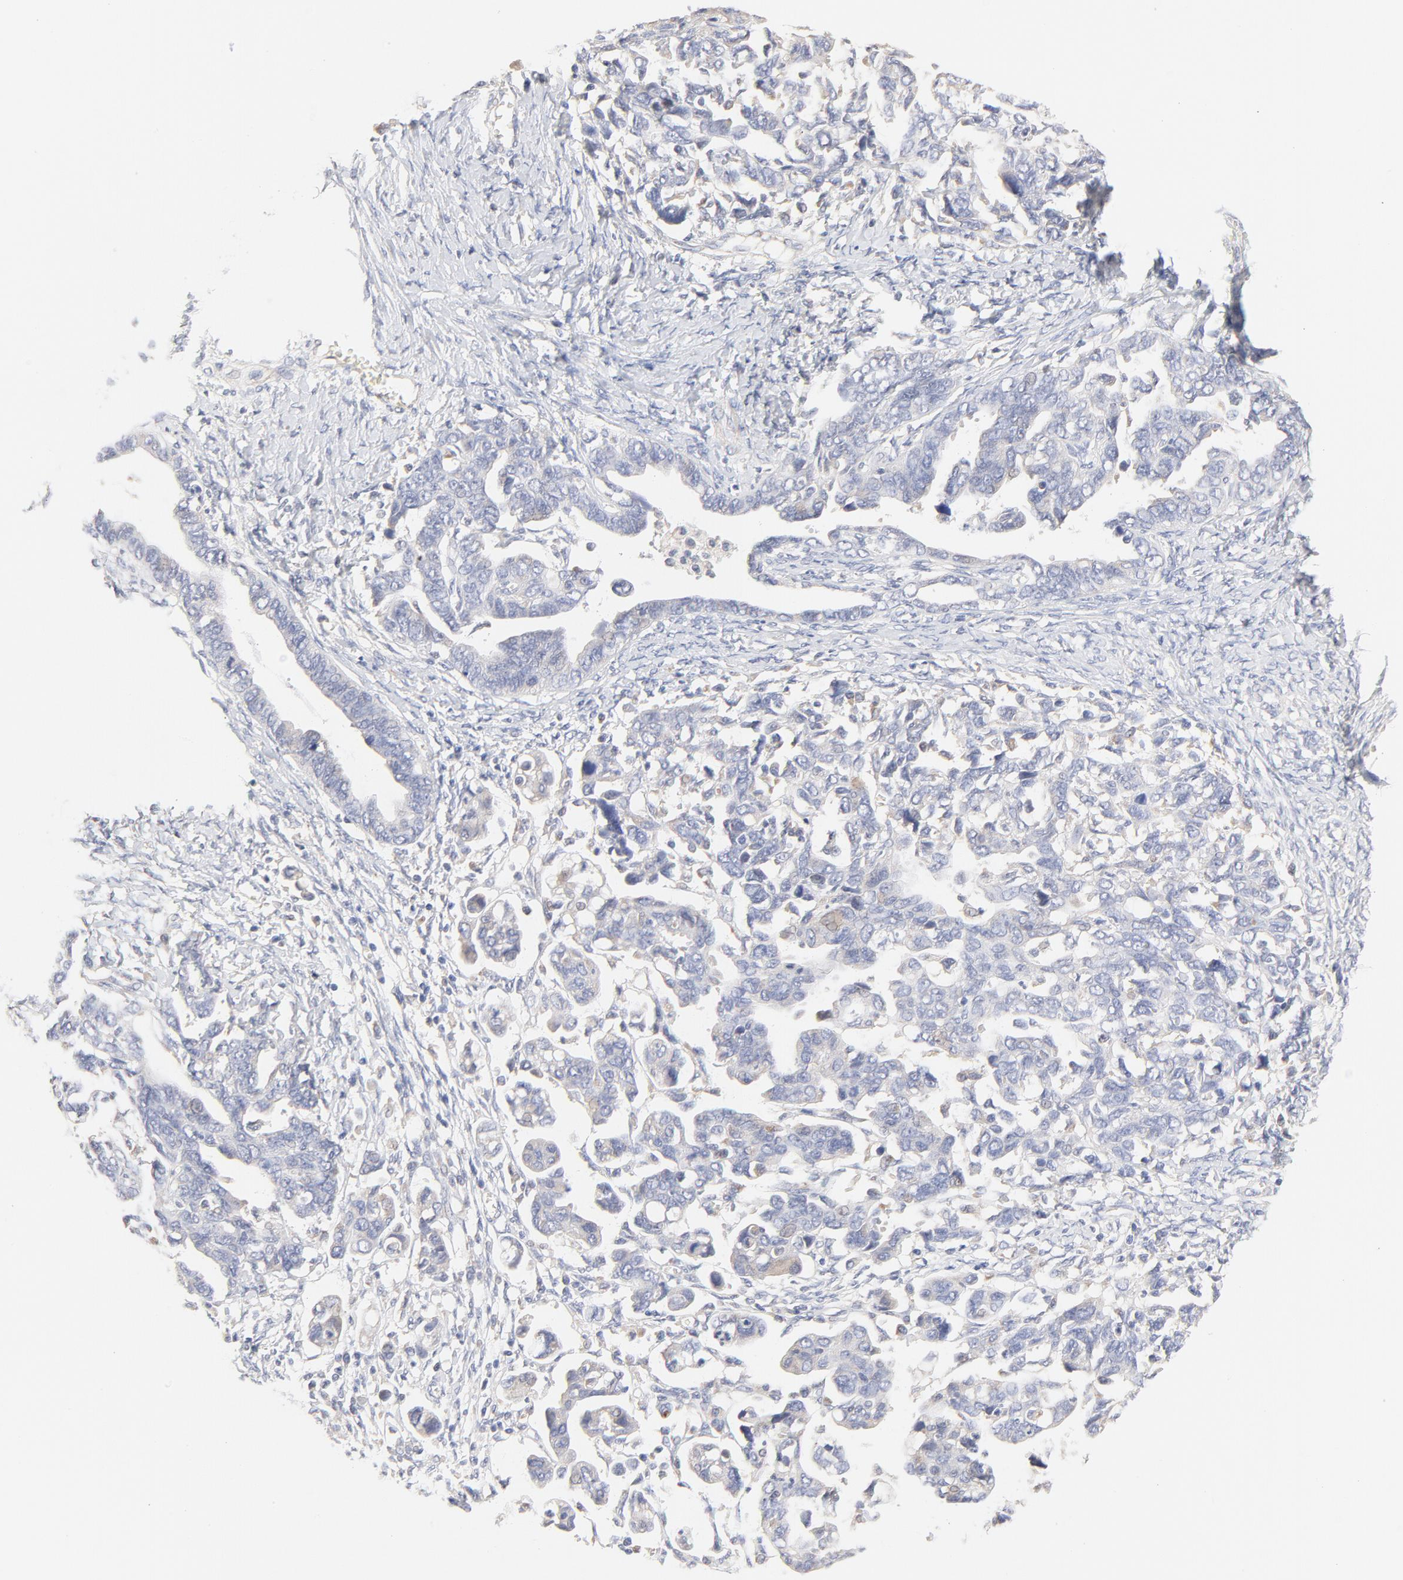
{"staining": {"intensity": "negative", "quantity": "none", "location": "none"}, "tissue": "ovarian cancer", "cell_type": "Tumor cells", "image_type": "cancer", "snomed": [{"axis": "morphology", "description": "Cystadenocarcinoma, serous, NOS"}, {"axis": "topography", "description": "Ovary"}], "caption": "The image reveals no staining of tumor cells in ovarian cancer.", "gene": "MTERF2", "patient": {"sex": "female", "age": 69}}